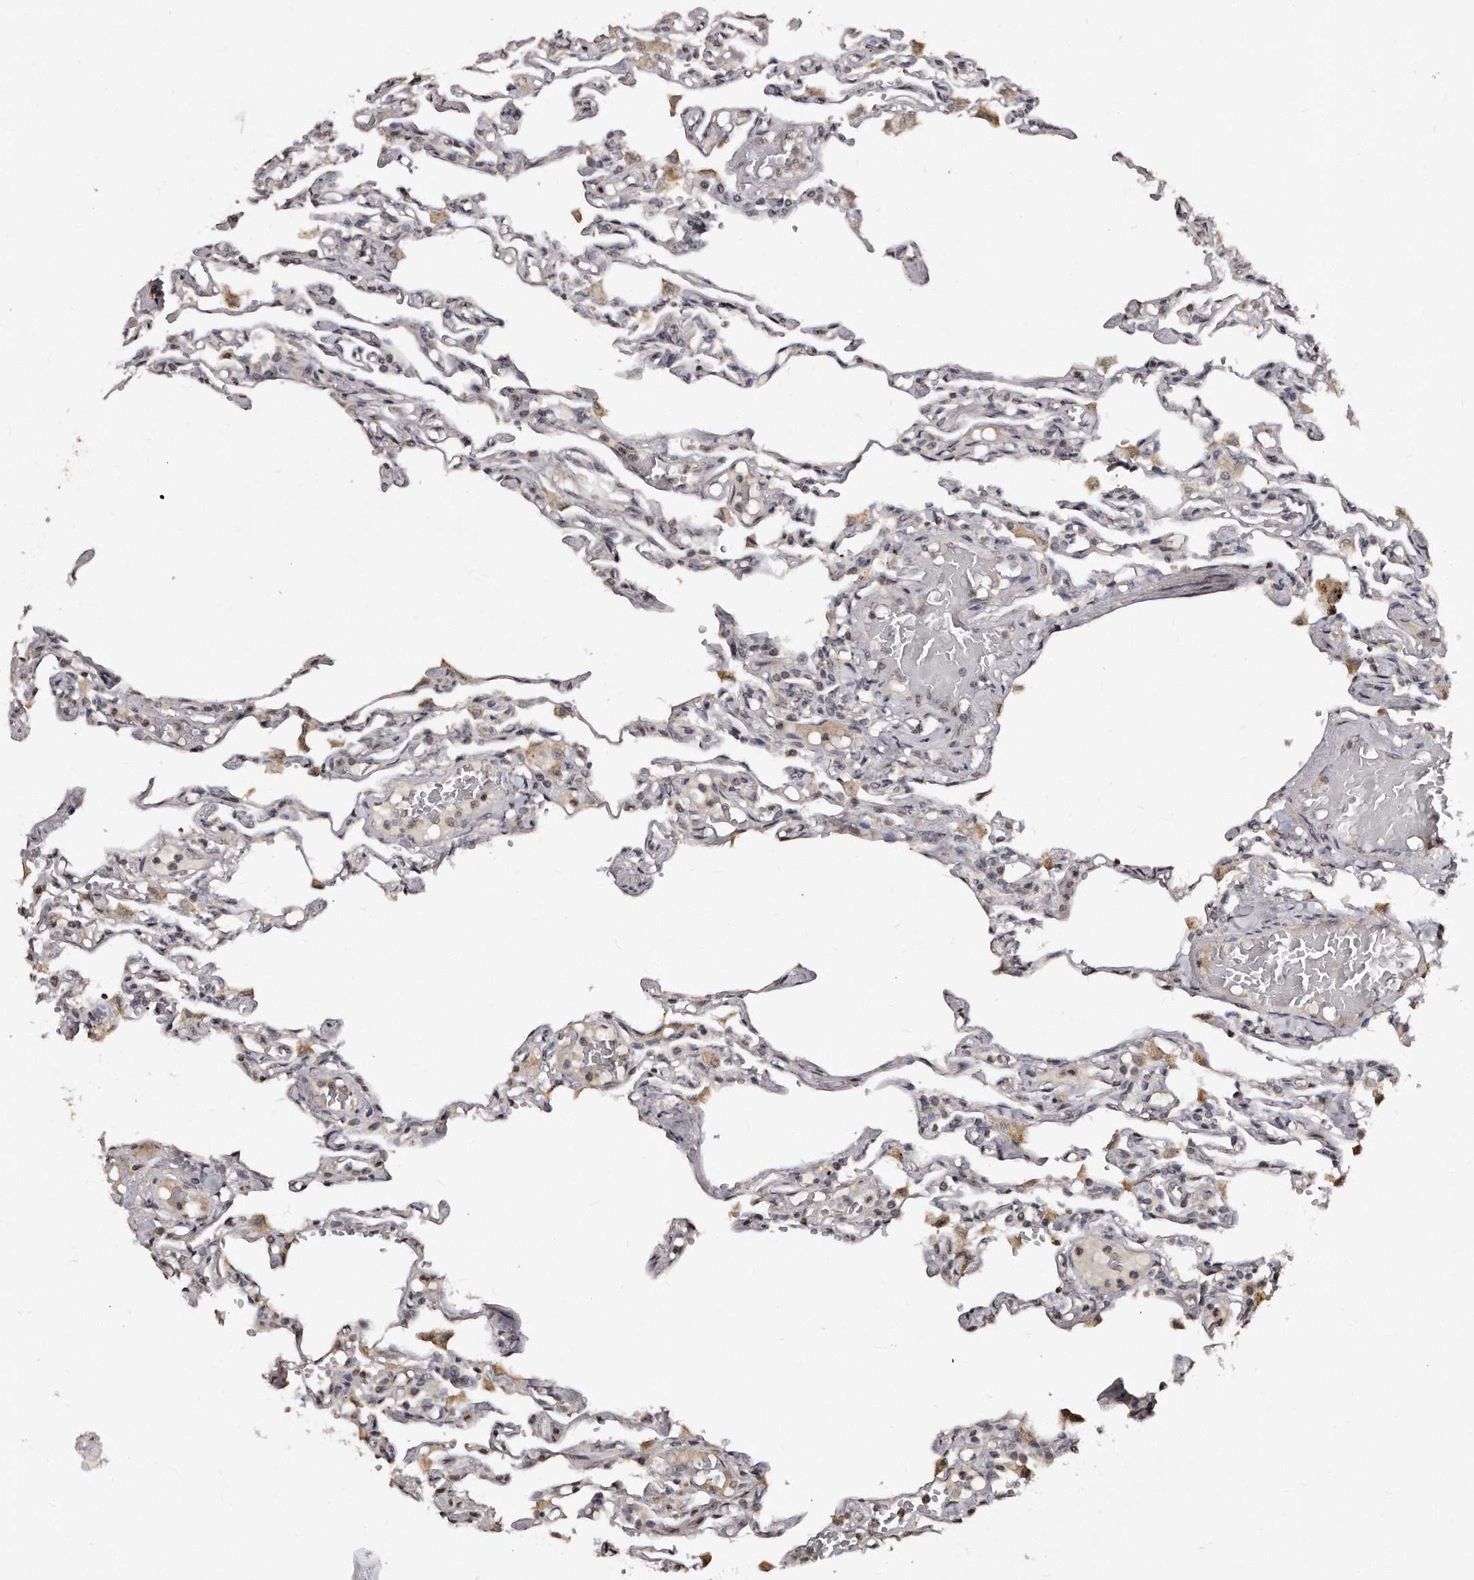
{"staining": {"intensity": "weak", "quantity": "<25%", "location": "nuclear"}, "tissue": "lung", "cell_type": "Alveolar cells", "image_type": "normal", "snomed": [{"axis": "morphology", "description": "Normal tissue, NOS"}, {"axis": "topography", "description": "Lung"}], "caption": "DAB immunohistochemical staining of unremarkable lung reveals no significant staining in alveolar cells.", "gene": "TSHR", "patient": {"sex": "male", "age": 21}}